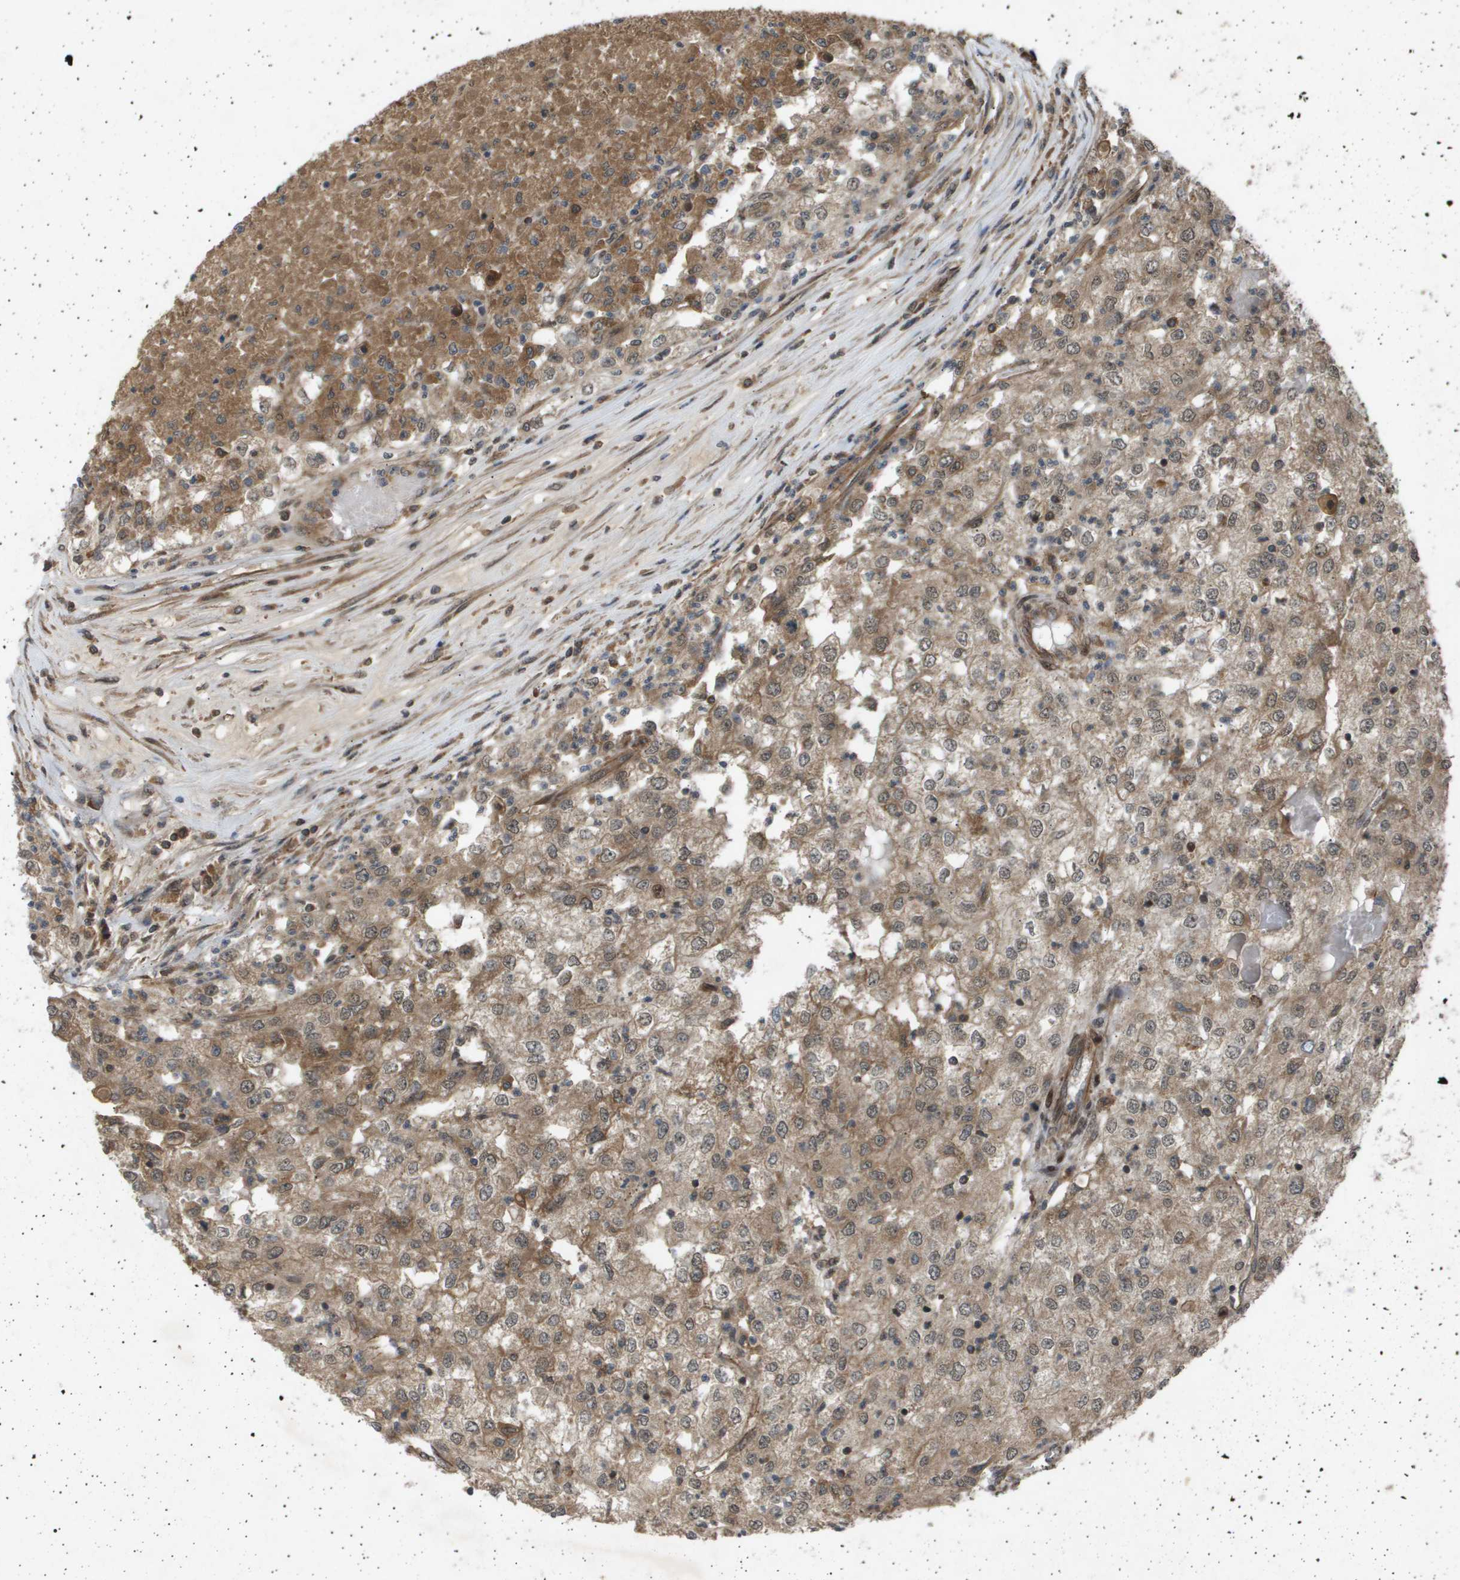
{"staining": {"intensity": "moderate", "quantity": ">75%", "location": "cytoplasmic/membranous"}, "tissue": "renal cancer", "cell_type": "Tumor cells", "image_type": "cancer", "snomed": [{"axis": "morphology", "description": "Adenocarcinoma, NOS"}, {"axis": "topography", "description": "Kidney"}], "caption": "Tumor cells demonstrate medium levels of moderate cytoplasmic/membranous expression in about >75% of cells in renal adenocarcinoma. The staining was performed using DAB (3,3'-diaminobenzidine) to visualize the protein expression in brown, while the nuclei were stained in blue with hematoxylin (Magnification: 20x).", "gene": "TNRC6A", "patient": {"sex": "female", "age": 54}}